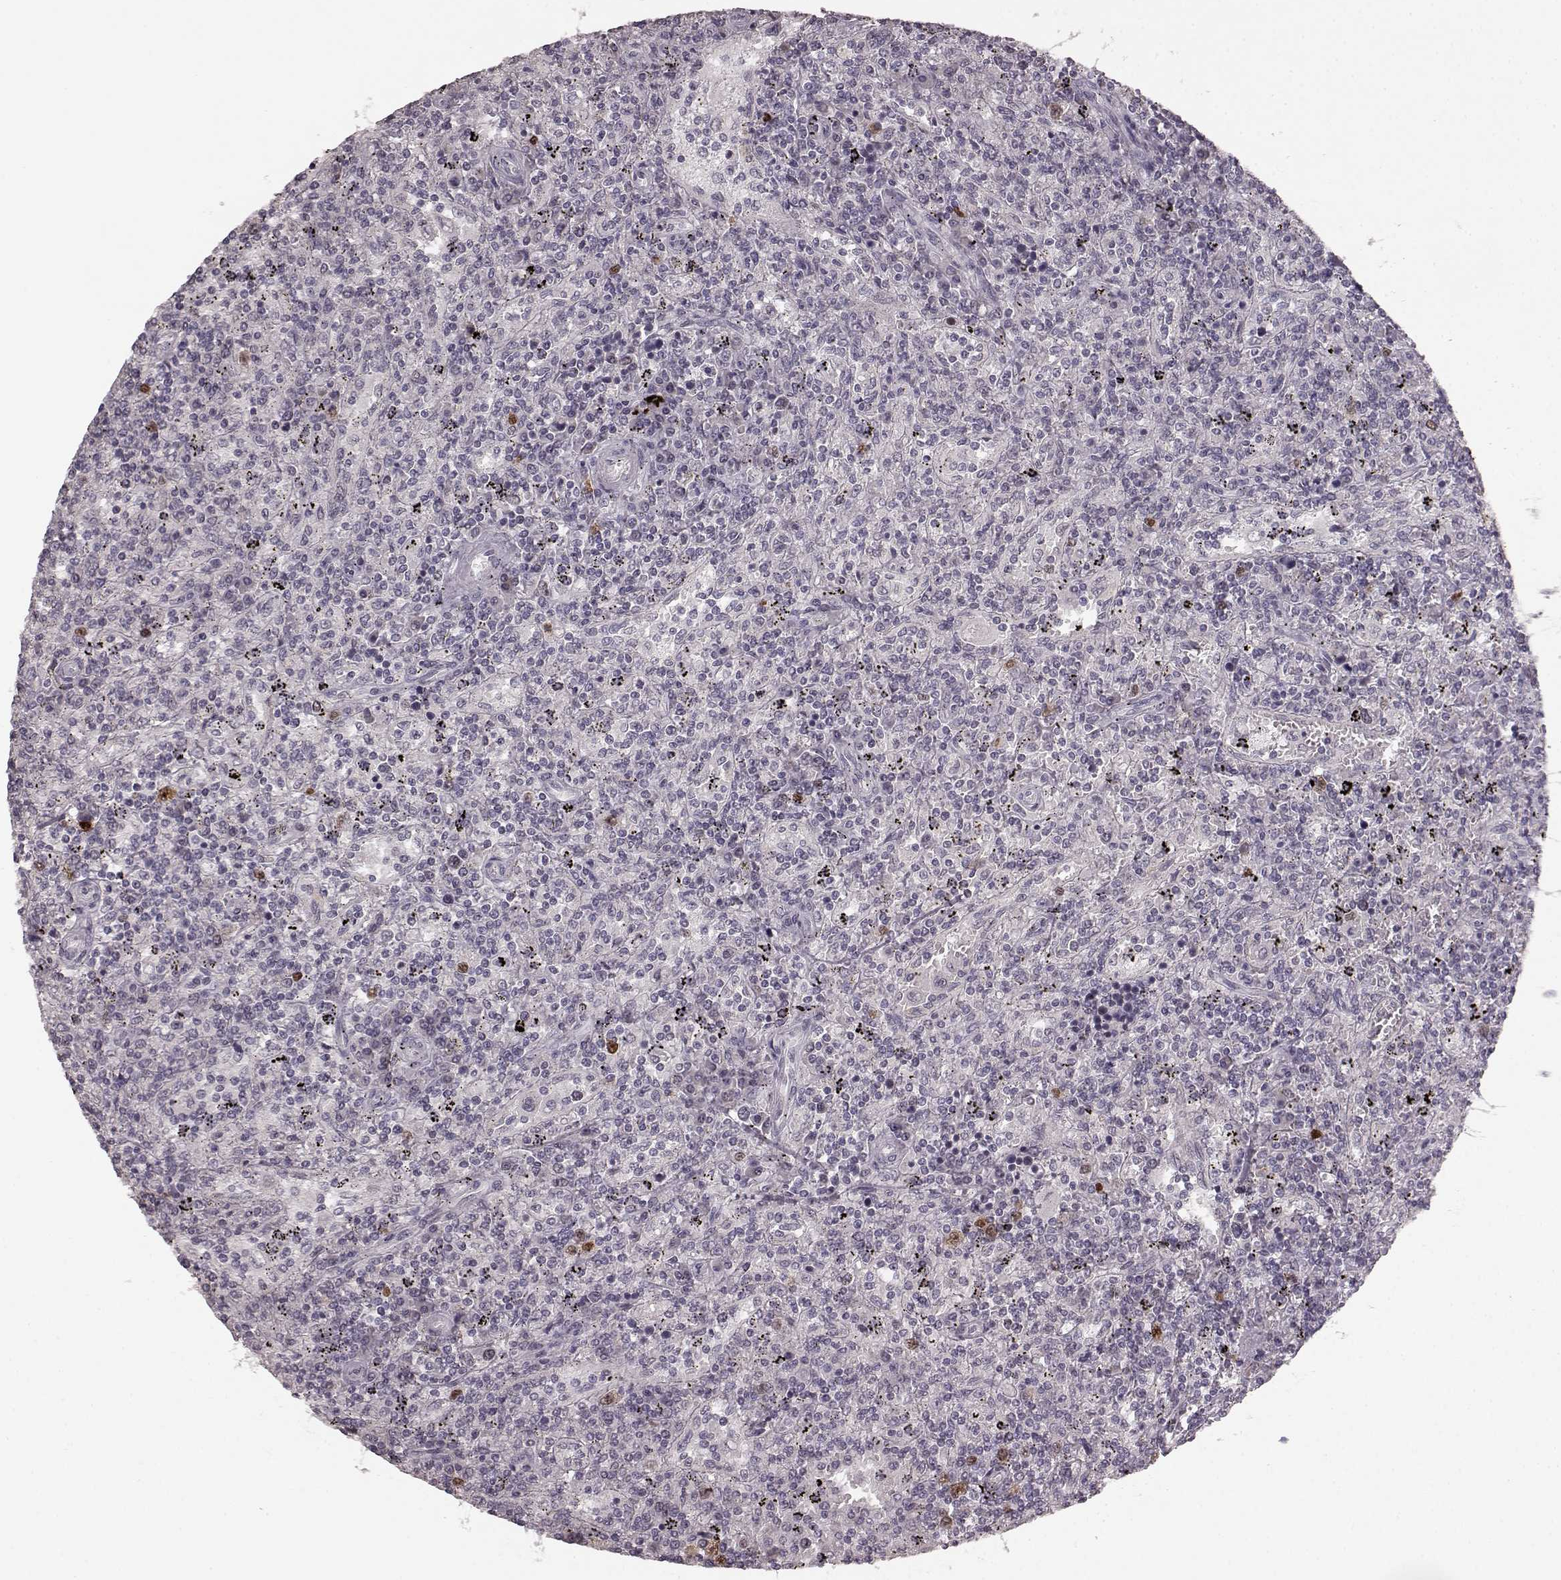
{"staining": {"intensity": "moderate", "quantity": "<25%", "location": "nuclear"}, "tissue": "lymphoma", "cell_type": "Tumor cells", "image_type": "cancer", "snomed": [{"axis": "morphology", "description": "Malignant lymphoma, non-Hodgkin's type, Low grade"}, {"axis": "topography", "description": "Spleen"}], "caption": "Immunohistochemical staining of low-grade malignant lymphoma, non-Hodgkin's type shows moderate nuclear protein staining in about <25% of tumor cells. The protein of interest is shown in brown color, while the nuclei are stained blue.", "gene": "CCNA2", "patient": {"sex": "male", "age": 62}}